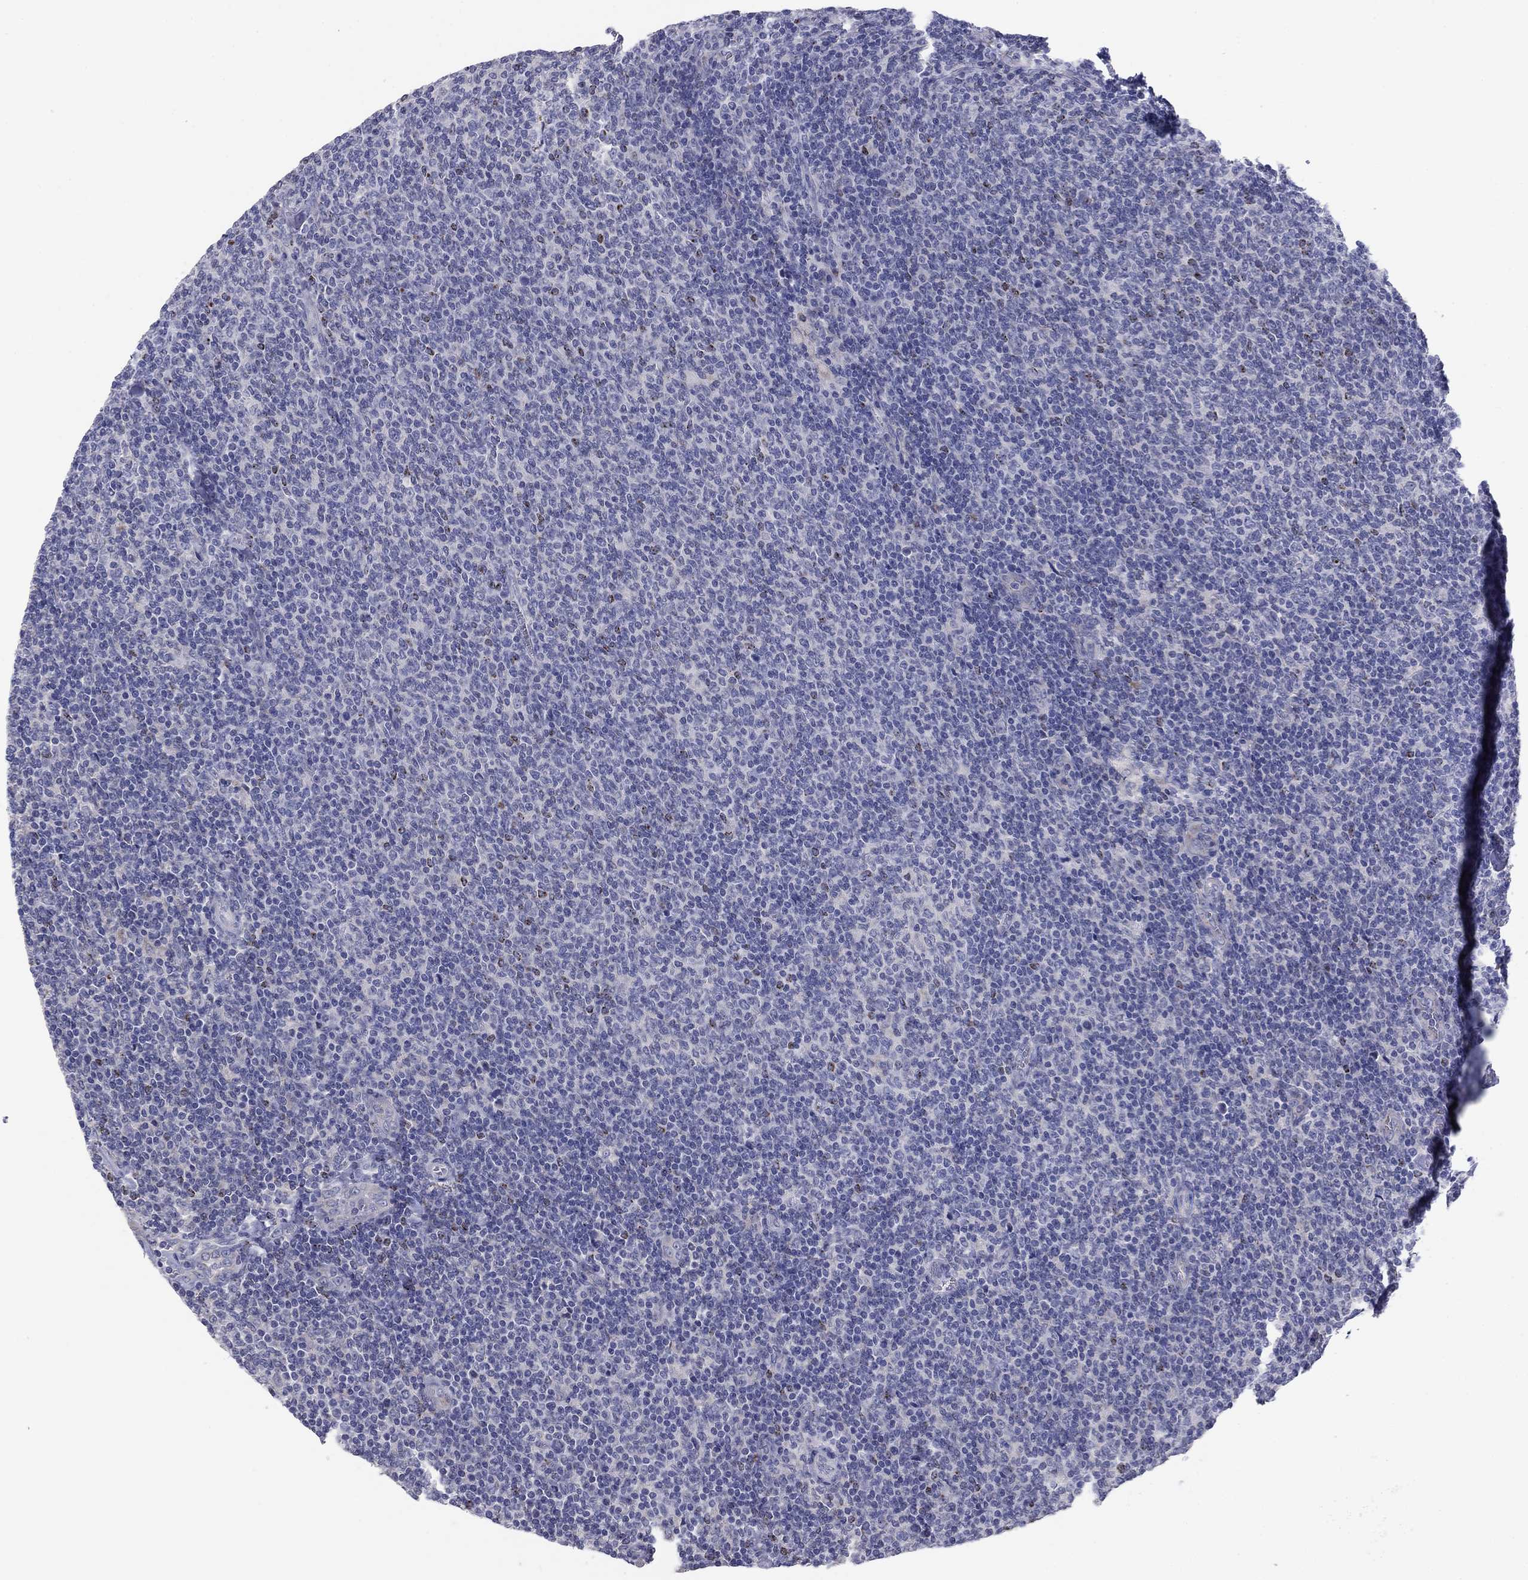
{"staining": {"intensity": "negative", "quantity": "none", "location": "none"}, "tissue": "lymphoma", "cell_type": "Tumor cells", "image_type": "cancer", "snomed": [{"axis": "morphology", "description": "Malignant lymphoma, non-Hodgkin's type, Low grade"}, {"axis": "topography", "description": "Lymph node"}], "caption": "Immunohistochemistry (IHC) micrograph of human lymphoma stained for a protein (brown), which displays no staining in tumor cells.", "gene": "GRK7", "patient": {"sex": "male", "age": 52}}